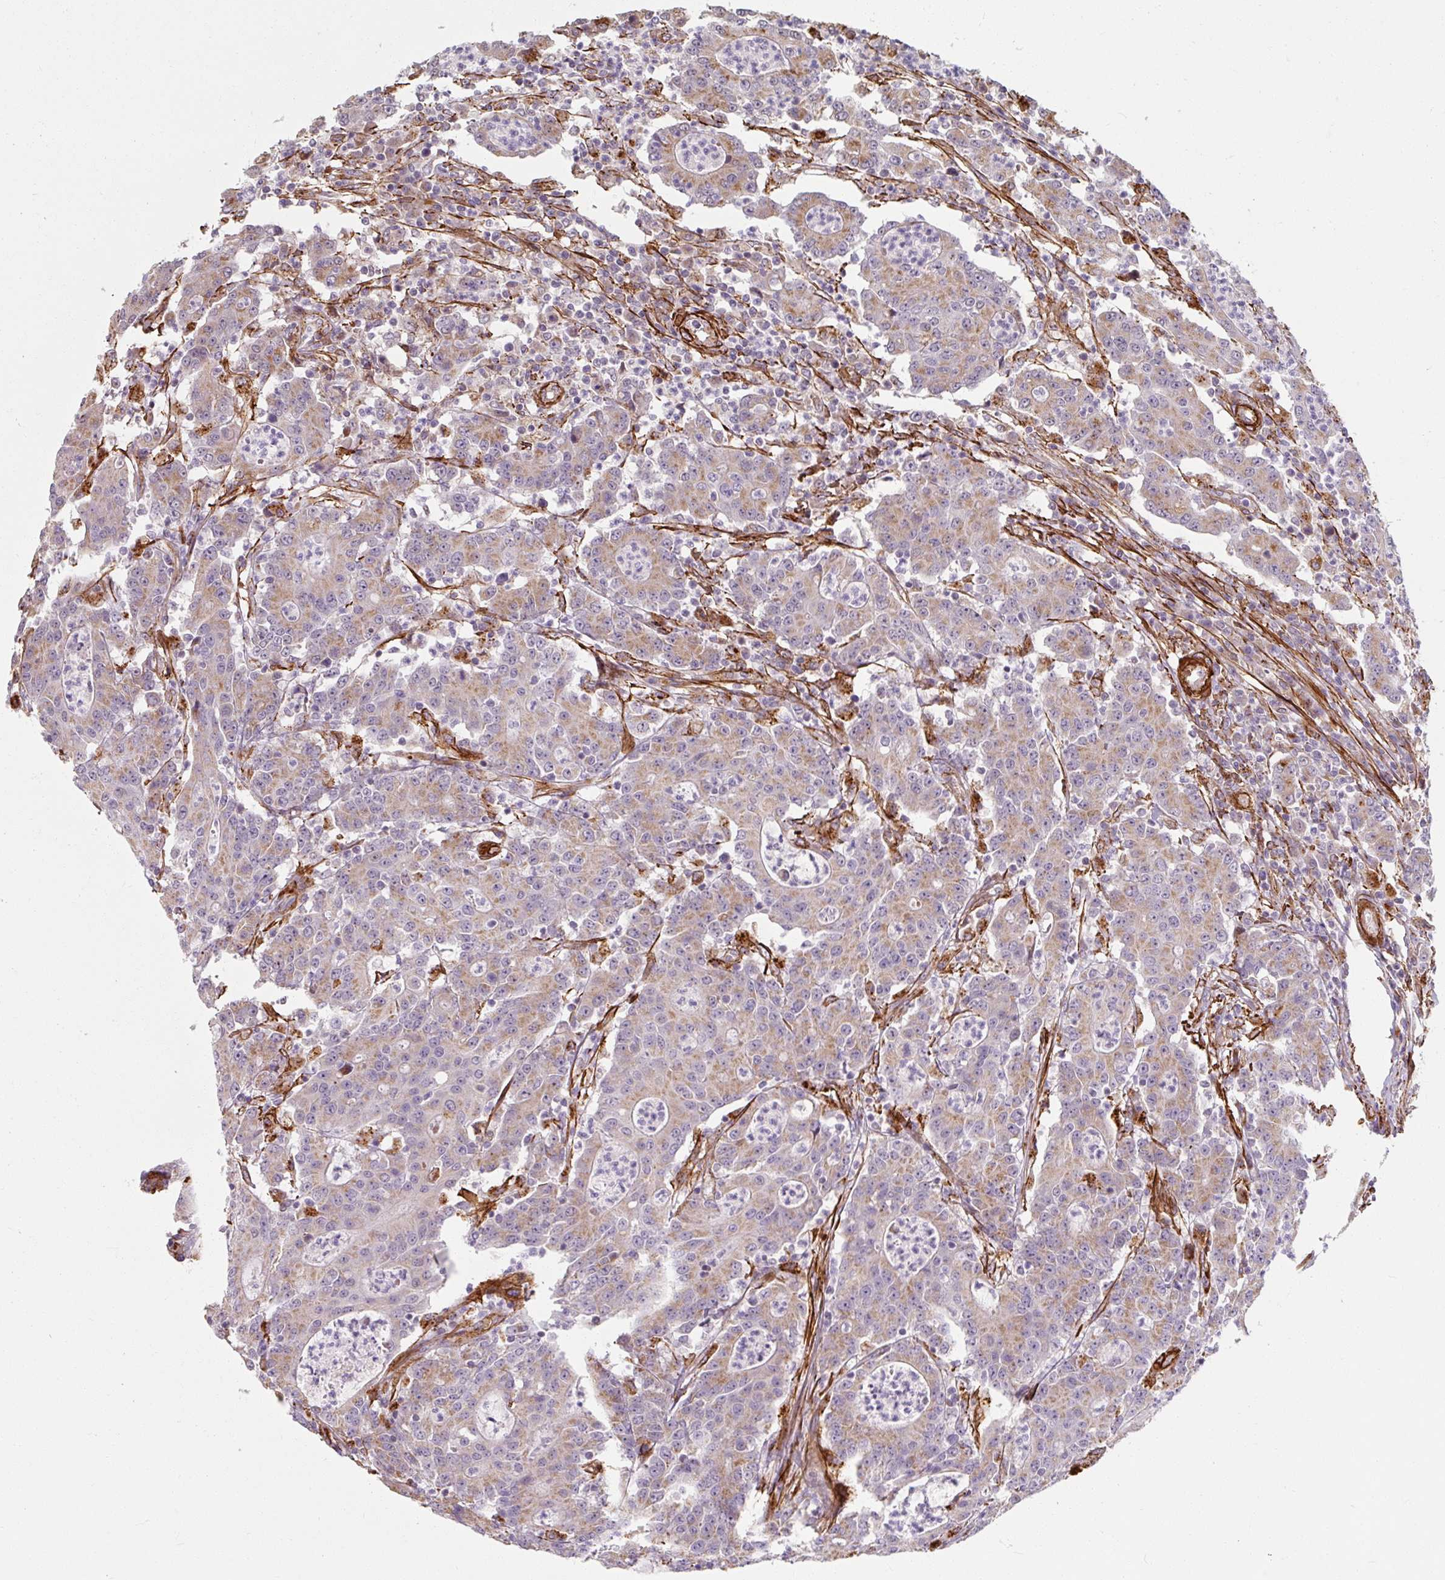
{"staining": {"intensity": "moderate", "quantity": "25%-75%", "location": "cytoplasmic/membranous"}, "tissue": "colorectal cancer", "cell_type": "Tumor cells", "image_type": "cancer", "snomed": [{"axis": "morphology", "description": "Adenocarcinoma, NOS"}, {"axis": "topography", "description": "Colon"}], "caption": "Colorectal cancer tissue demonstrates moderate cytoplasmic/membranous expression in approximately 25%-75% of tumor cells", "gene": "MRPS5", "patient": {"sex": "male", "age": 83}}